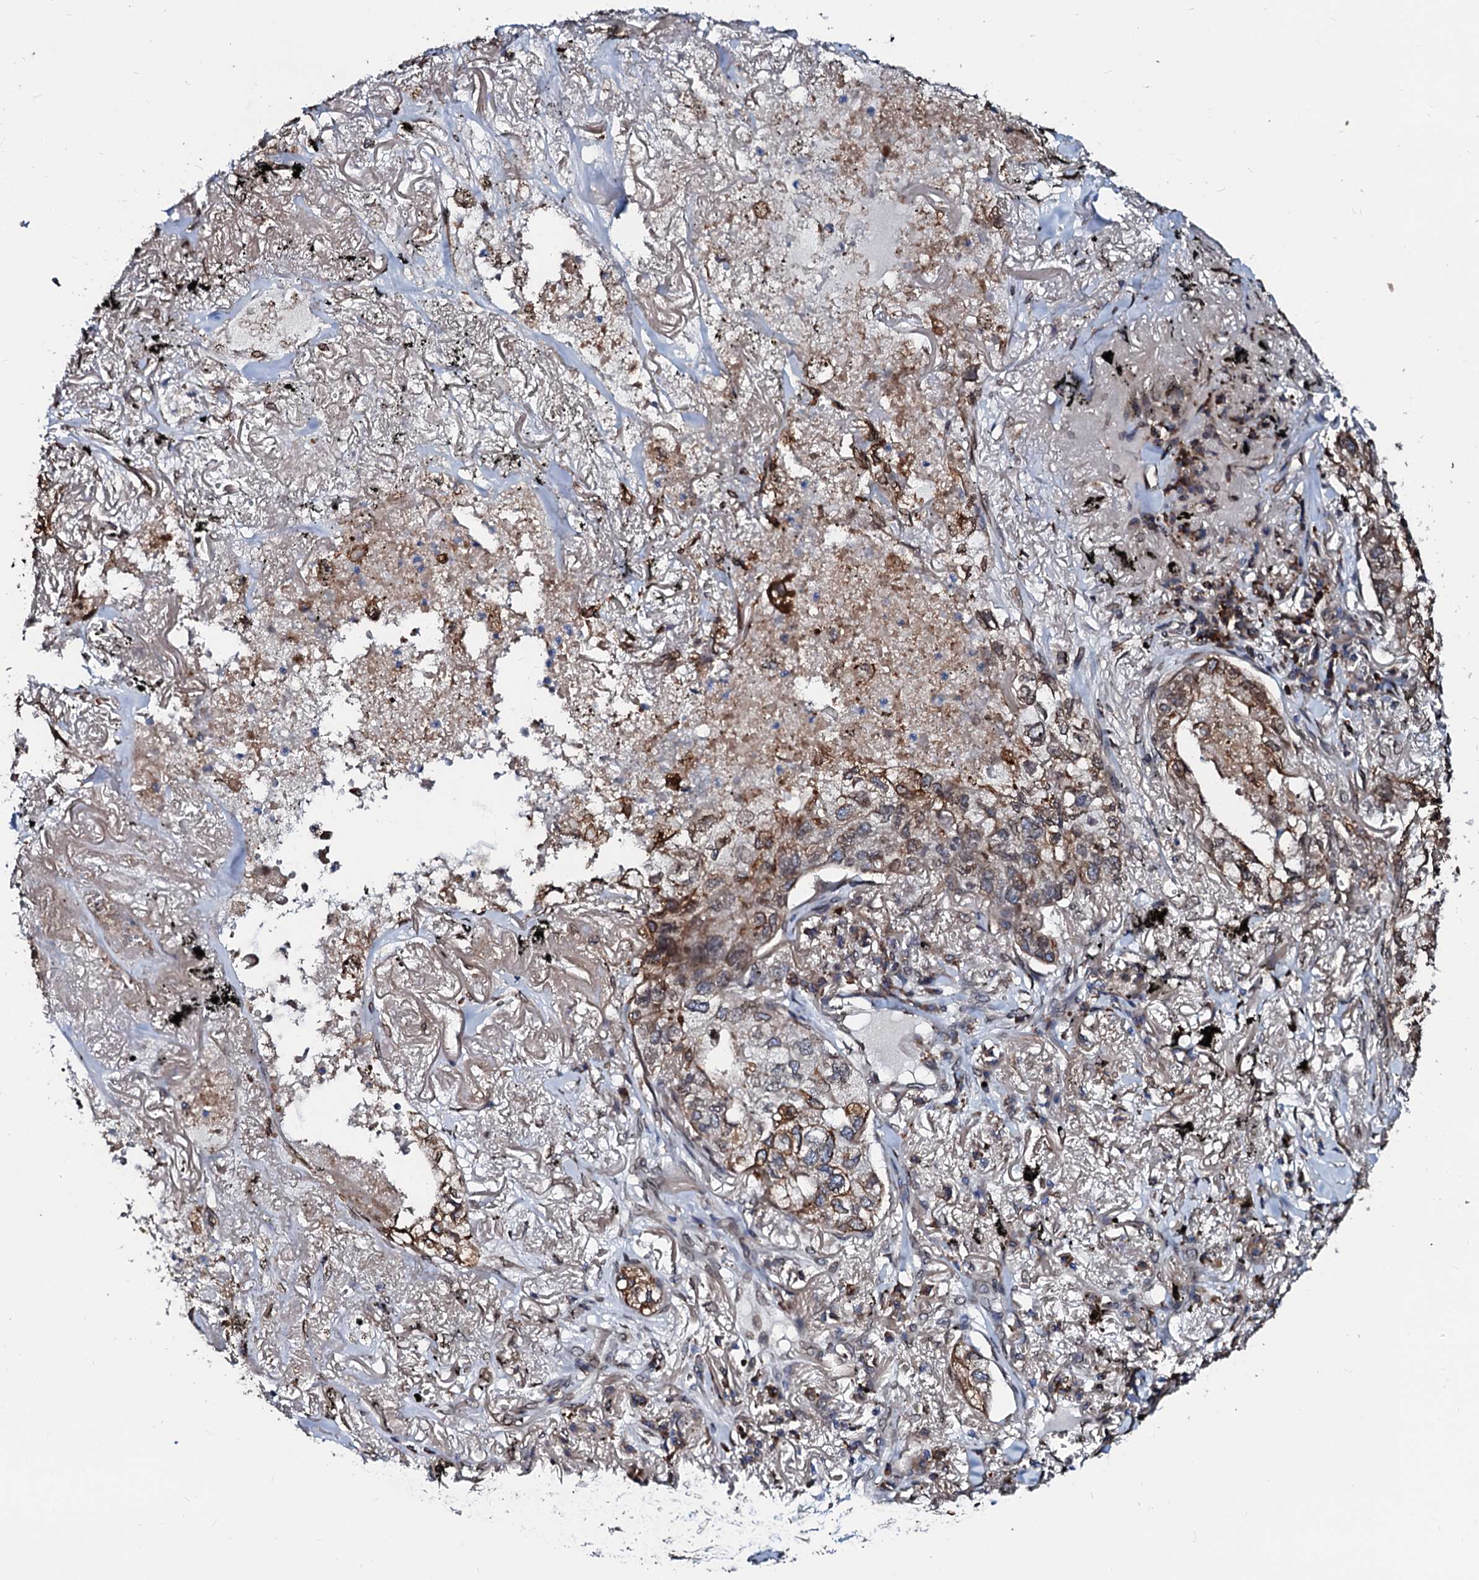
{"staining": {"intensity": "moderate", "quantity": "<25%", "location": "cytoplasmic/membranous,nuclear"}, "tissue": "lung cancer", "cell_type": "Tumor cells", "image_type": "cancer", "snomed": [{"axis": "morphology", "description": "Adenocarcinoma, NOS"}, {"axis": "topography", "description": "Lung"}], "caption": "Immunohistochemistry (DAB) staining of human lung adenocarcinoma reveals moderate cytoplasmic/membranous and nuclear protein staining in about <25% of tumor cells. Ihc stains the protein of interest in brown and the nuclei are stained blue.", "gene": "NRP2", "patient": {"sex": "male", "age": 65}}